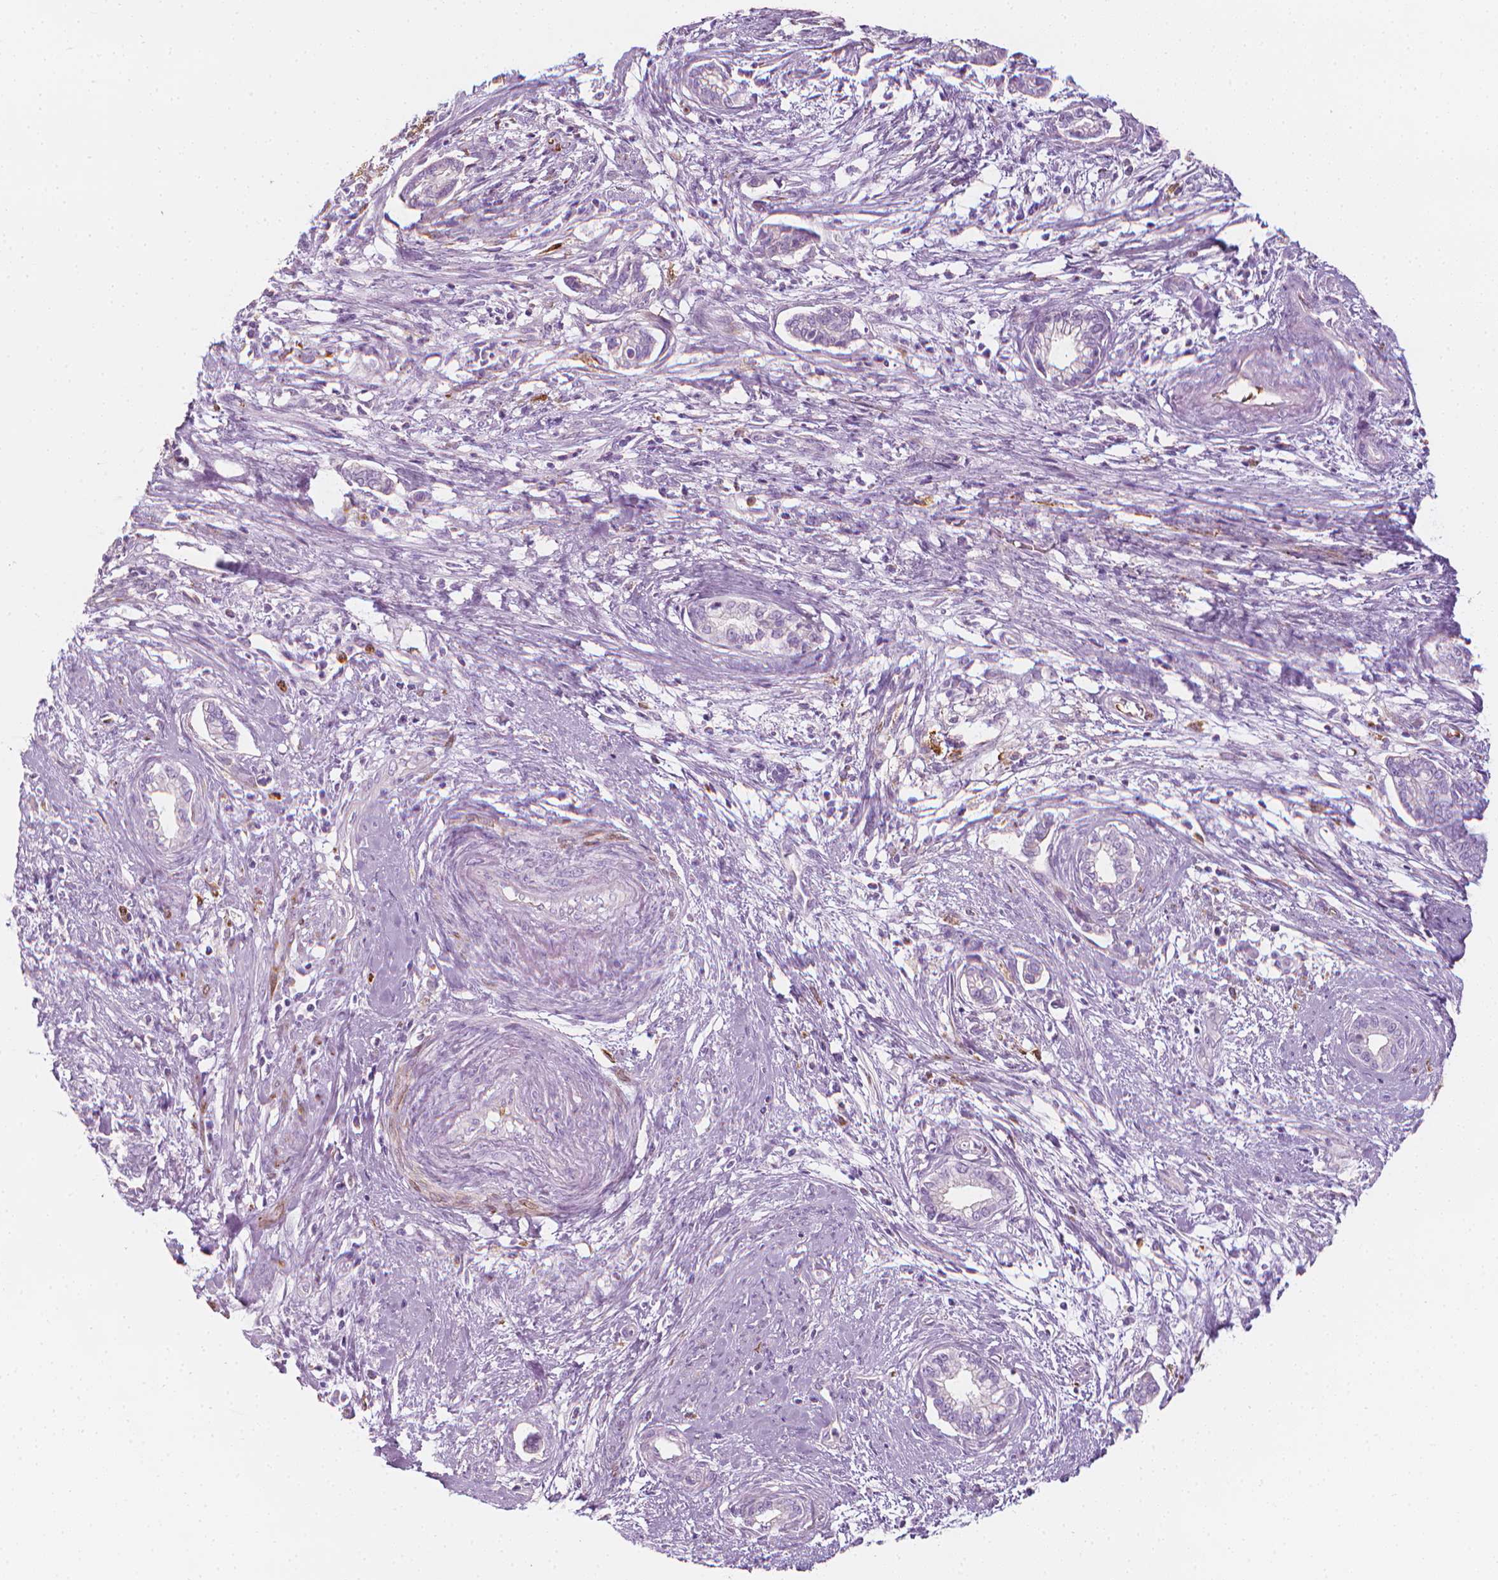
{"staining": {"intensity": "negative", "quantity": "none", "location": "none"}, "tissue": "cervical cancer", "cell_type": "Tumor cells", "image_type": "cancer", "snomed": [{"axis": "morphology", "description": "Adenocarcinoma, NOS"}, {"axis": "topography", "description": "Cervix"}], "caption": "Immunohistochemical staining of human adenocarcinoma (cervical) exhibits no significant staining in tumor cells.", "gene": "CES1", "patient": {"sex": "female", "age": 62}}